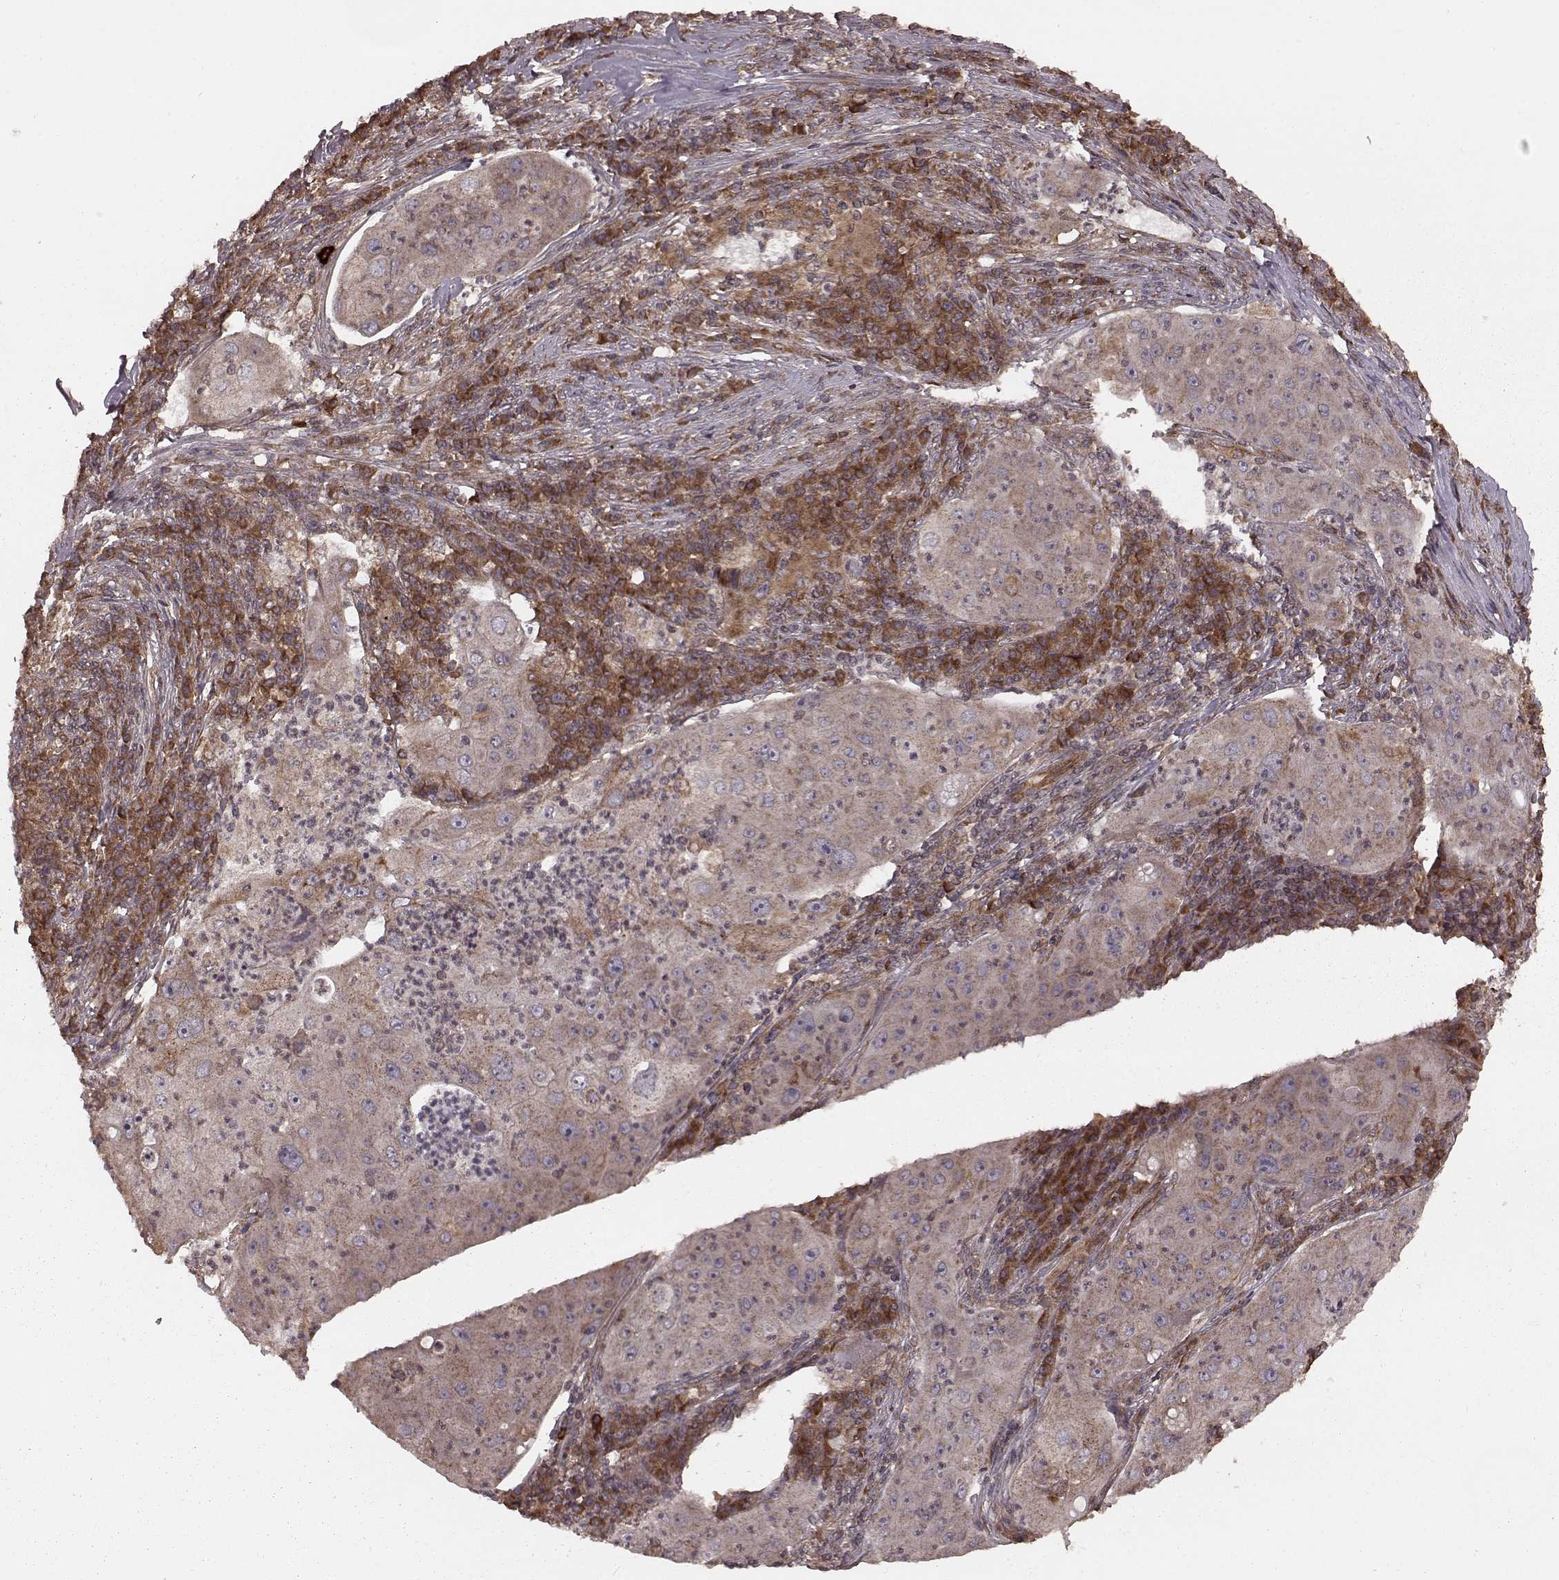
{"staining": {"intensity": "weak", "quantity": ">75%", "location": "cytoplasmic/membranous"}, "tissue": "lung cancer", "cell_type": "Tumor cells", "image_type": "cancer", "snomed": [{"axis": "morphology", "description": "Squamous cell carcinoma, NOS"}, {"axis": "topography", "description": "Lung"}], "caption": "Immunohistochemistry (IHC) micrograph of human lung cancer (squamous cell carcinoma) stained for a protein (brown), which demonstrates low levels of weak cytoplasmic/membranous staining in about >75% of tumor cells.", "gene": "AGPAT1", "patient": {"sex": "female", "age": 59}}